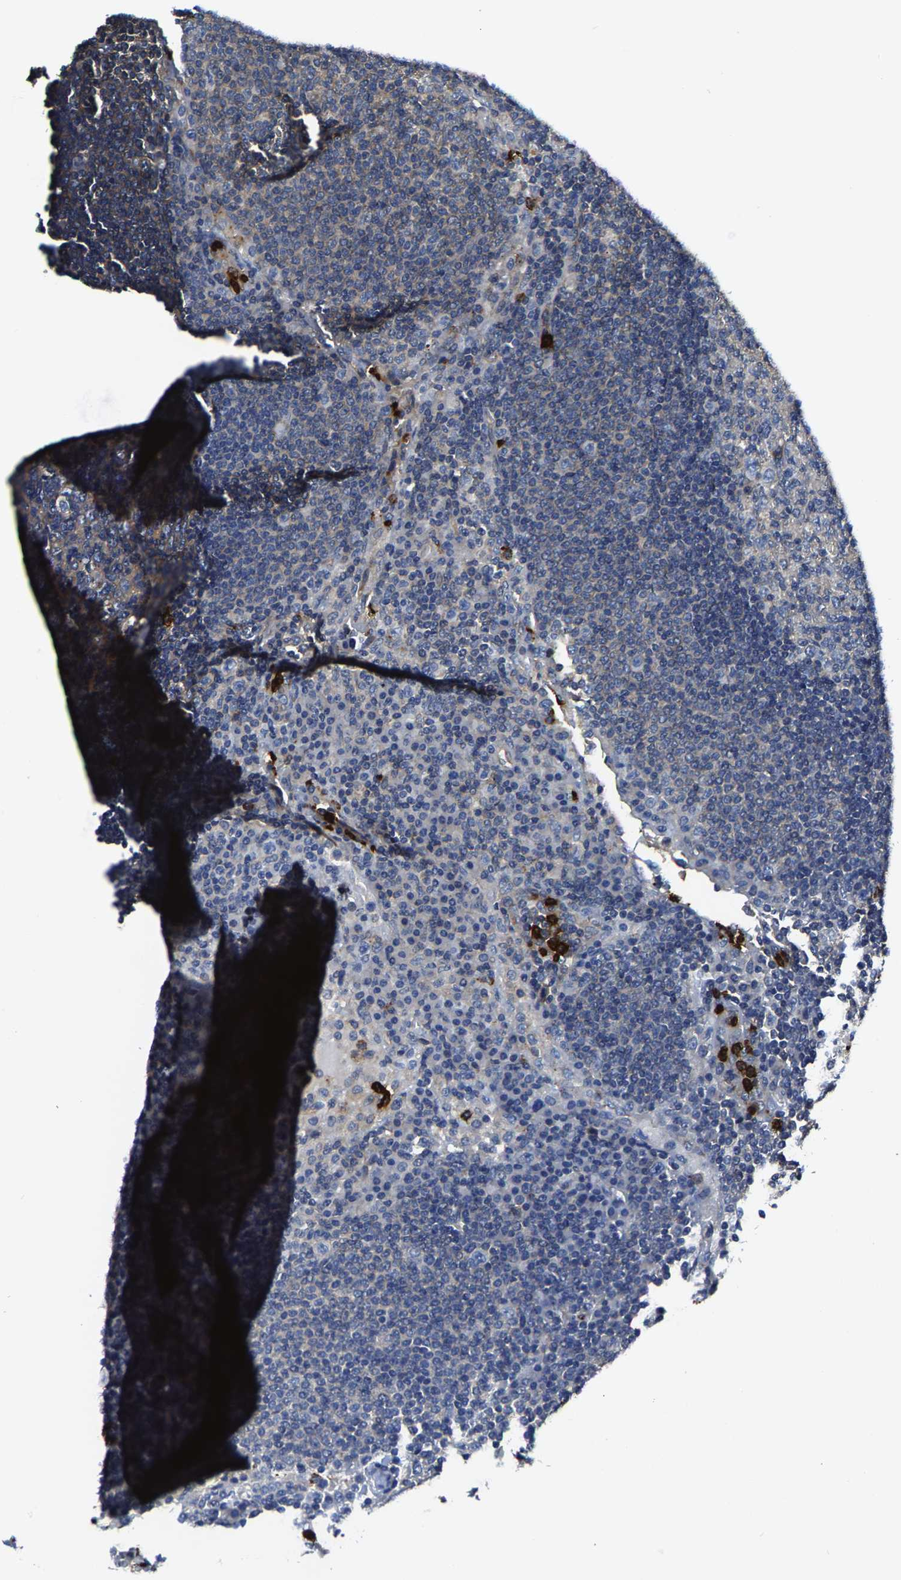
{"staining": {"intensity": "negative", "quantity": "none", "location": "none"}, "tissue": "lymph node", "cell_type": "Germinal center cells", "image_type": "normal", "snomed": [{"axis": "morphology", "description": "Normal tissue, NOS"}, {"axis": "topography", "description": "Lymph node"}], "caption": "A high-resolution histopathology image shows immunohistochemistry (IHC) staining of benign lymph node, which reveals no significant staining in germinal center cells.", "gene": "TRAF6", "patient": {"sex": "female", "age": 53}}